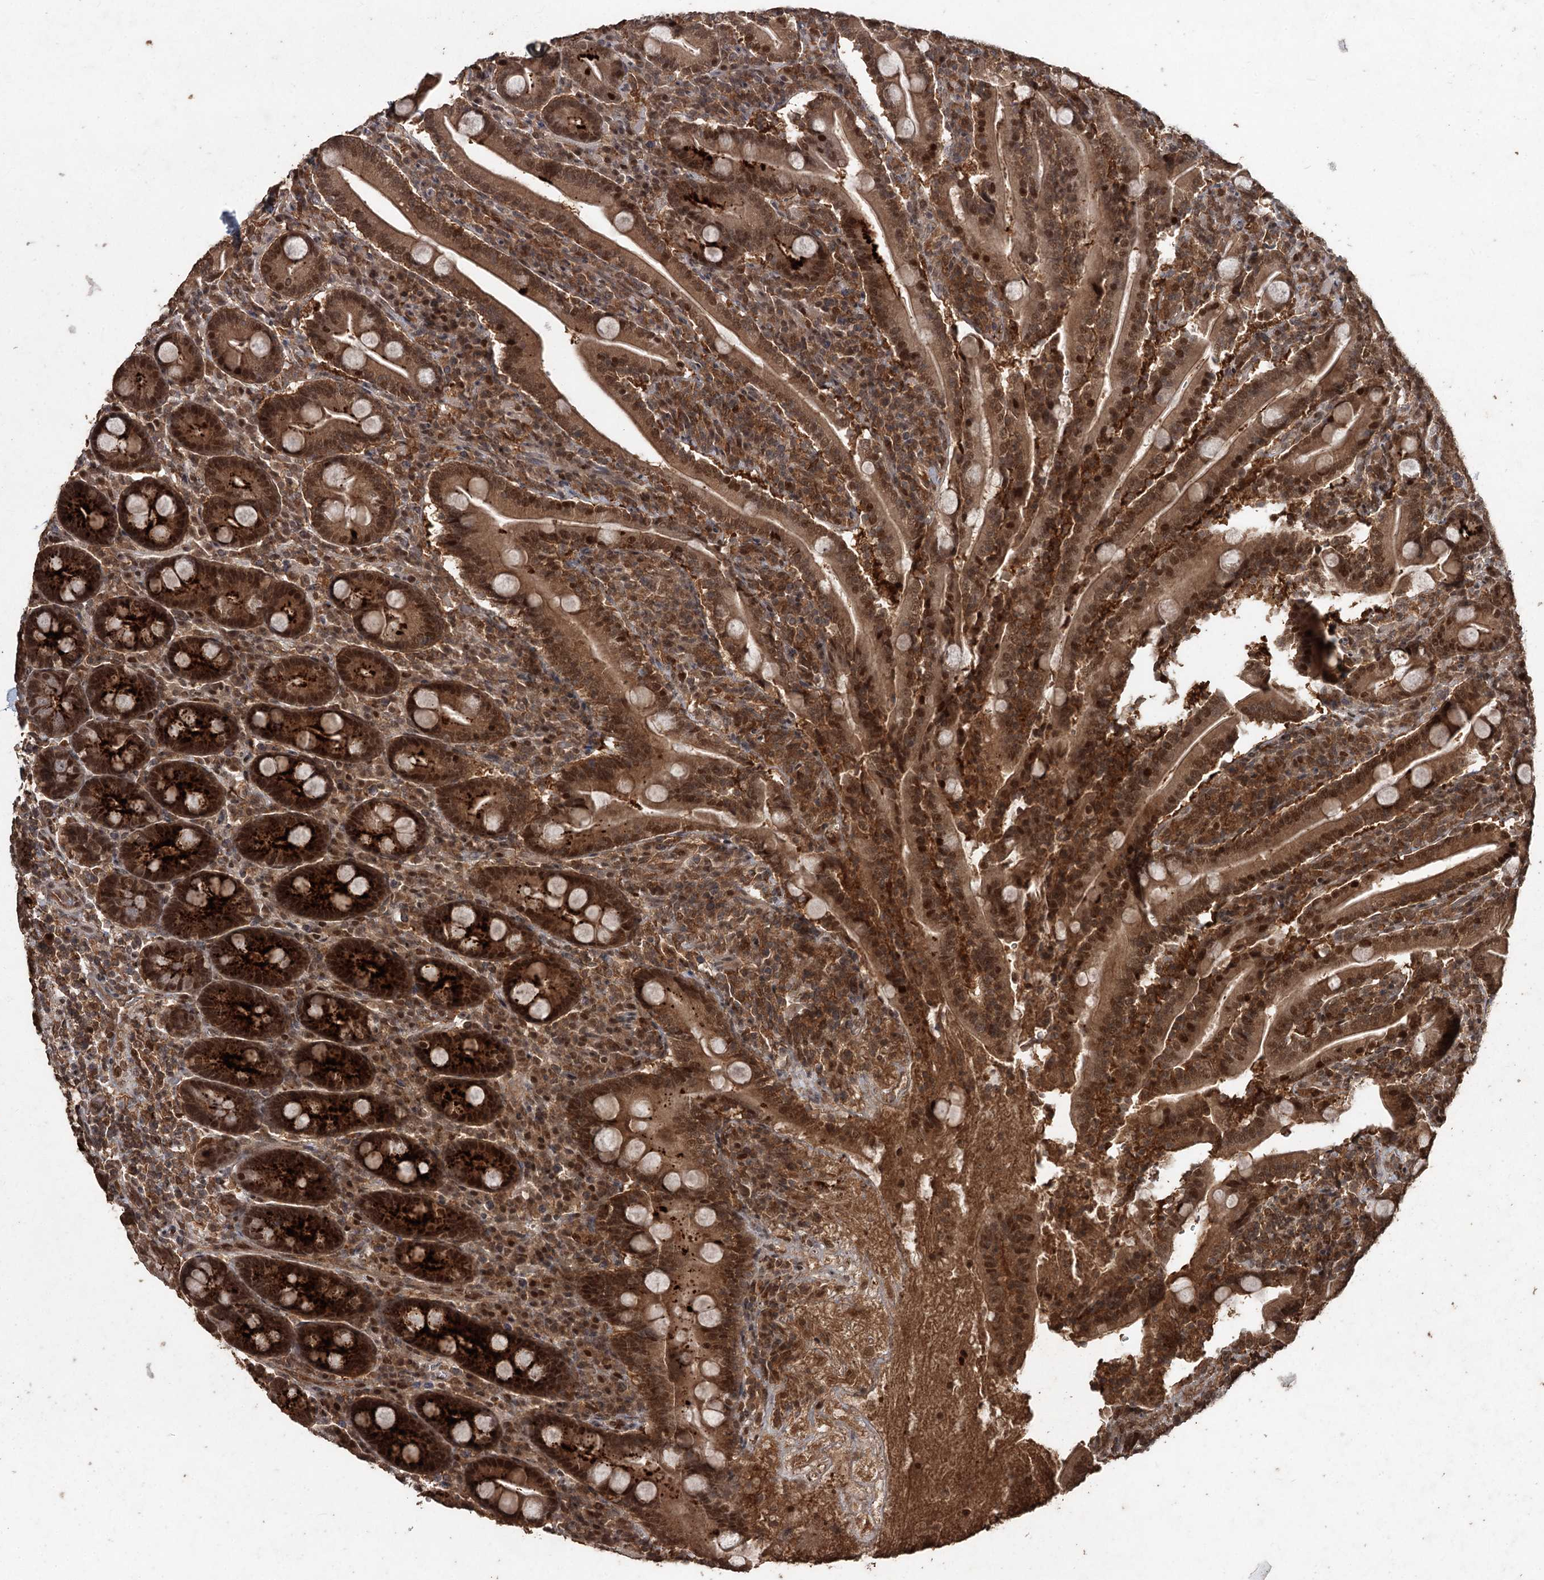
{"staining": {"intensity": "strong", "quantity": ">75%", "location": "cytoplasmic/membranous,nuclear"}, "tissue": "duodenum", "cell_type": "Glandular cells", "image_type": "normal", "snomed": [{"axis": "morphology", "description": "Normal tissue, NOS"}, {"axis": "topography", "description": "Duodenum"}], "caption": "The immunohistochemical stain labels strong cytoplasmic/membranous,nuclear positivity in glandular cells of benign duodenum. The protein is stained brown, and the nuclei are stained in blue (DAB IHC with brightfield microscopy, high magnification).", "gene": "FBXO7", "patient": {"sex": "male", "age": 35}}